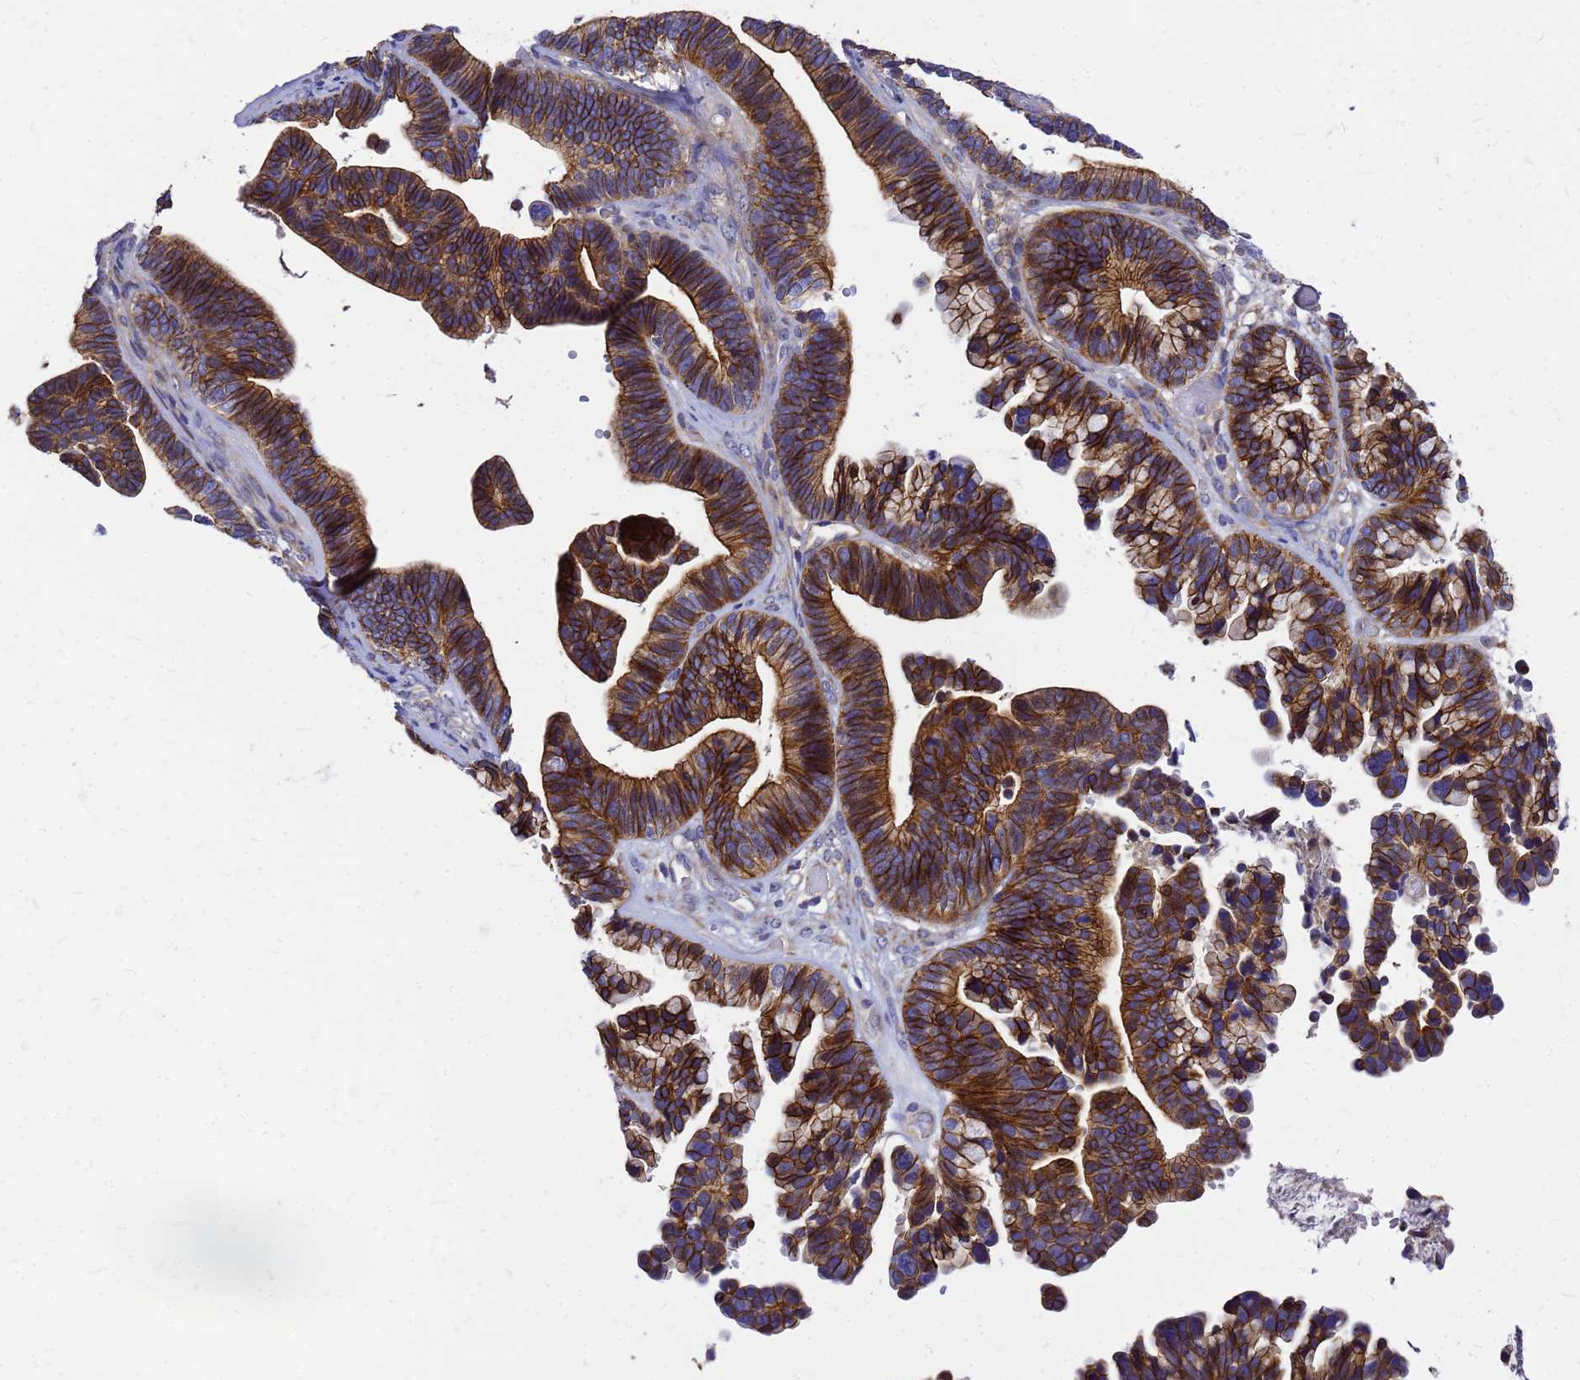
{"staining": {"intensity": "moderate", "quantity": ">75%", "location": "cytoplasmic/membranous"}, "tissue": "ovarian cancer", "cell_type": "Tumor cells", "image_type": "cancer", "snomed": [{"axis": "morphology", "description": "Cystadenocarcinoma, serous, NOS"}, {"axis": "topography", "description": "Ovary"}], "caption": "Immunohistochemical staining of ovarian cancer (serous cystadenocarcinoma) reveals medium levels of moderate cytoplasmic/membranous staining in about >75% of tumor cells. (DAB (3,3'-diaminobenzidine) = brown stain, brightfield microscopy at high magnification).", "gene": "FBXW5", "patient": {"sex": "female", "age": 56}}